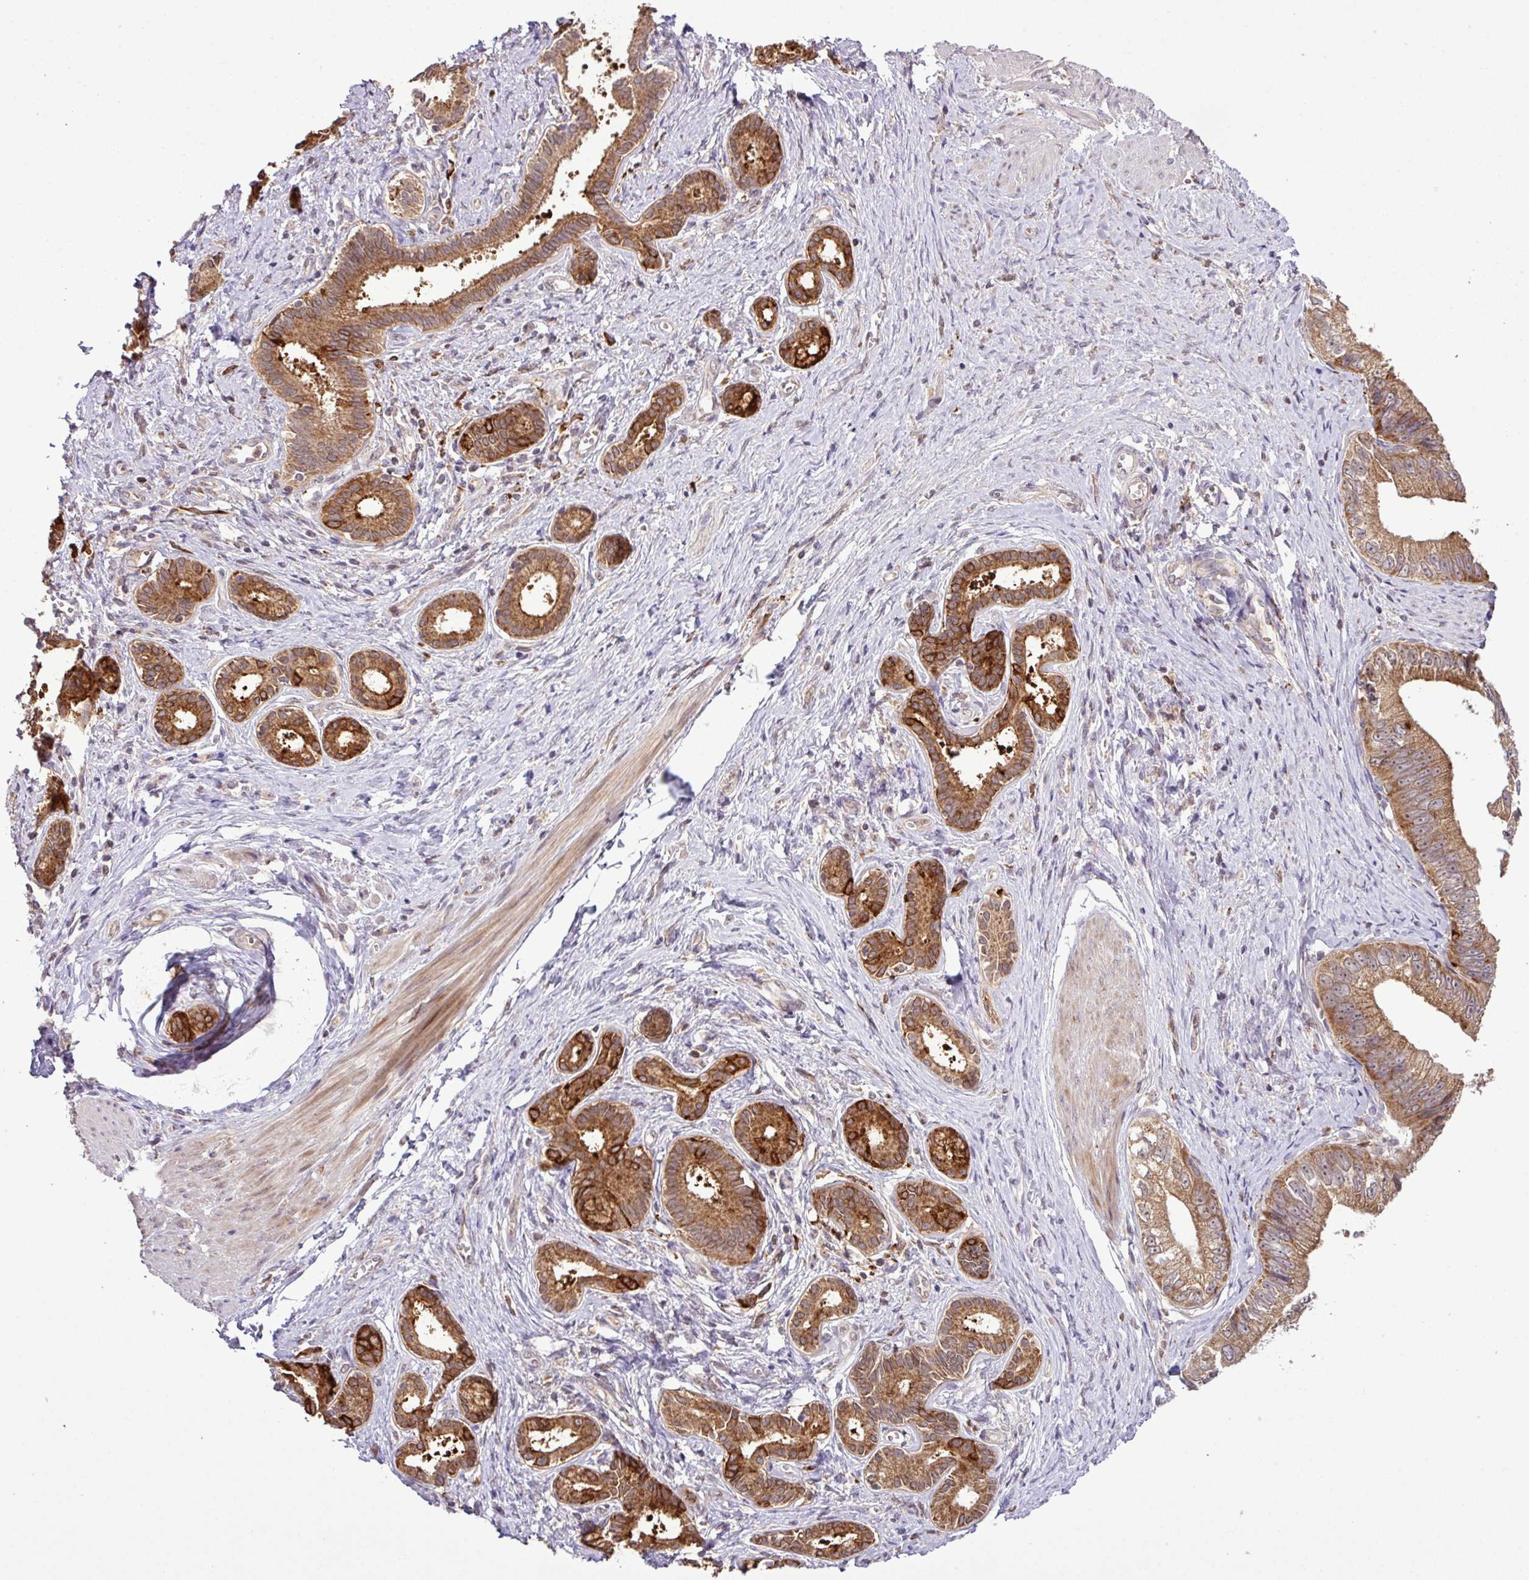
{"staining": {"intensity": "strong", "quantity": ">75%", "location": "cytoplasmic/membranous"}, "tissue": "pancreatic cancer", "cell_type": "Tumor cells", "image_type": "cancer", "snomed": [{"axis": "morphology", "description": "Adenocarcinoma, NOS"}, {"axis": "topography", "description": "Pancreas"}], "caption": "A brown stain shows strong cytoplasmic/membranous expression of a protein in pancreatic cancer (adenocarcinoma) tumor cells. The protein is shown in brown color, while the nuclei are stained blue.", "gene": "SMCO4", "patient": {"sex": "male", "age": 70}}